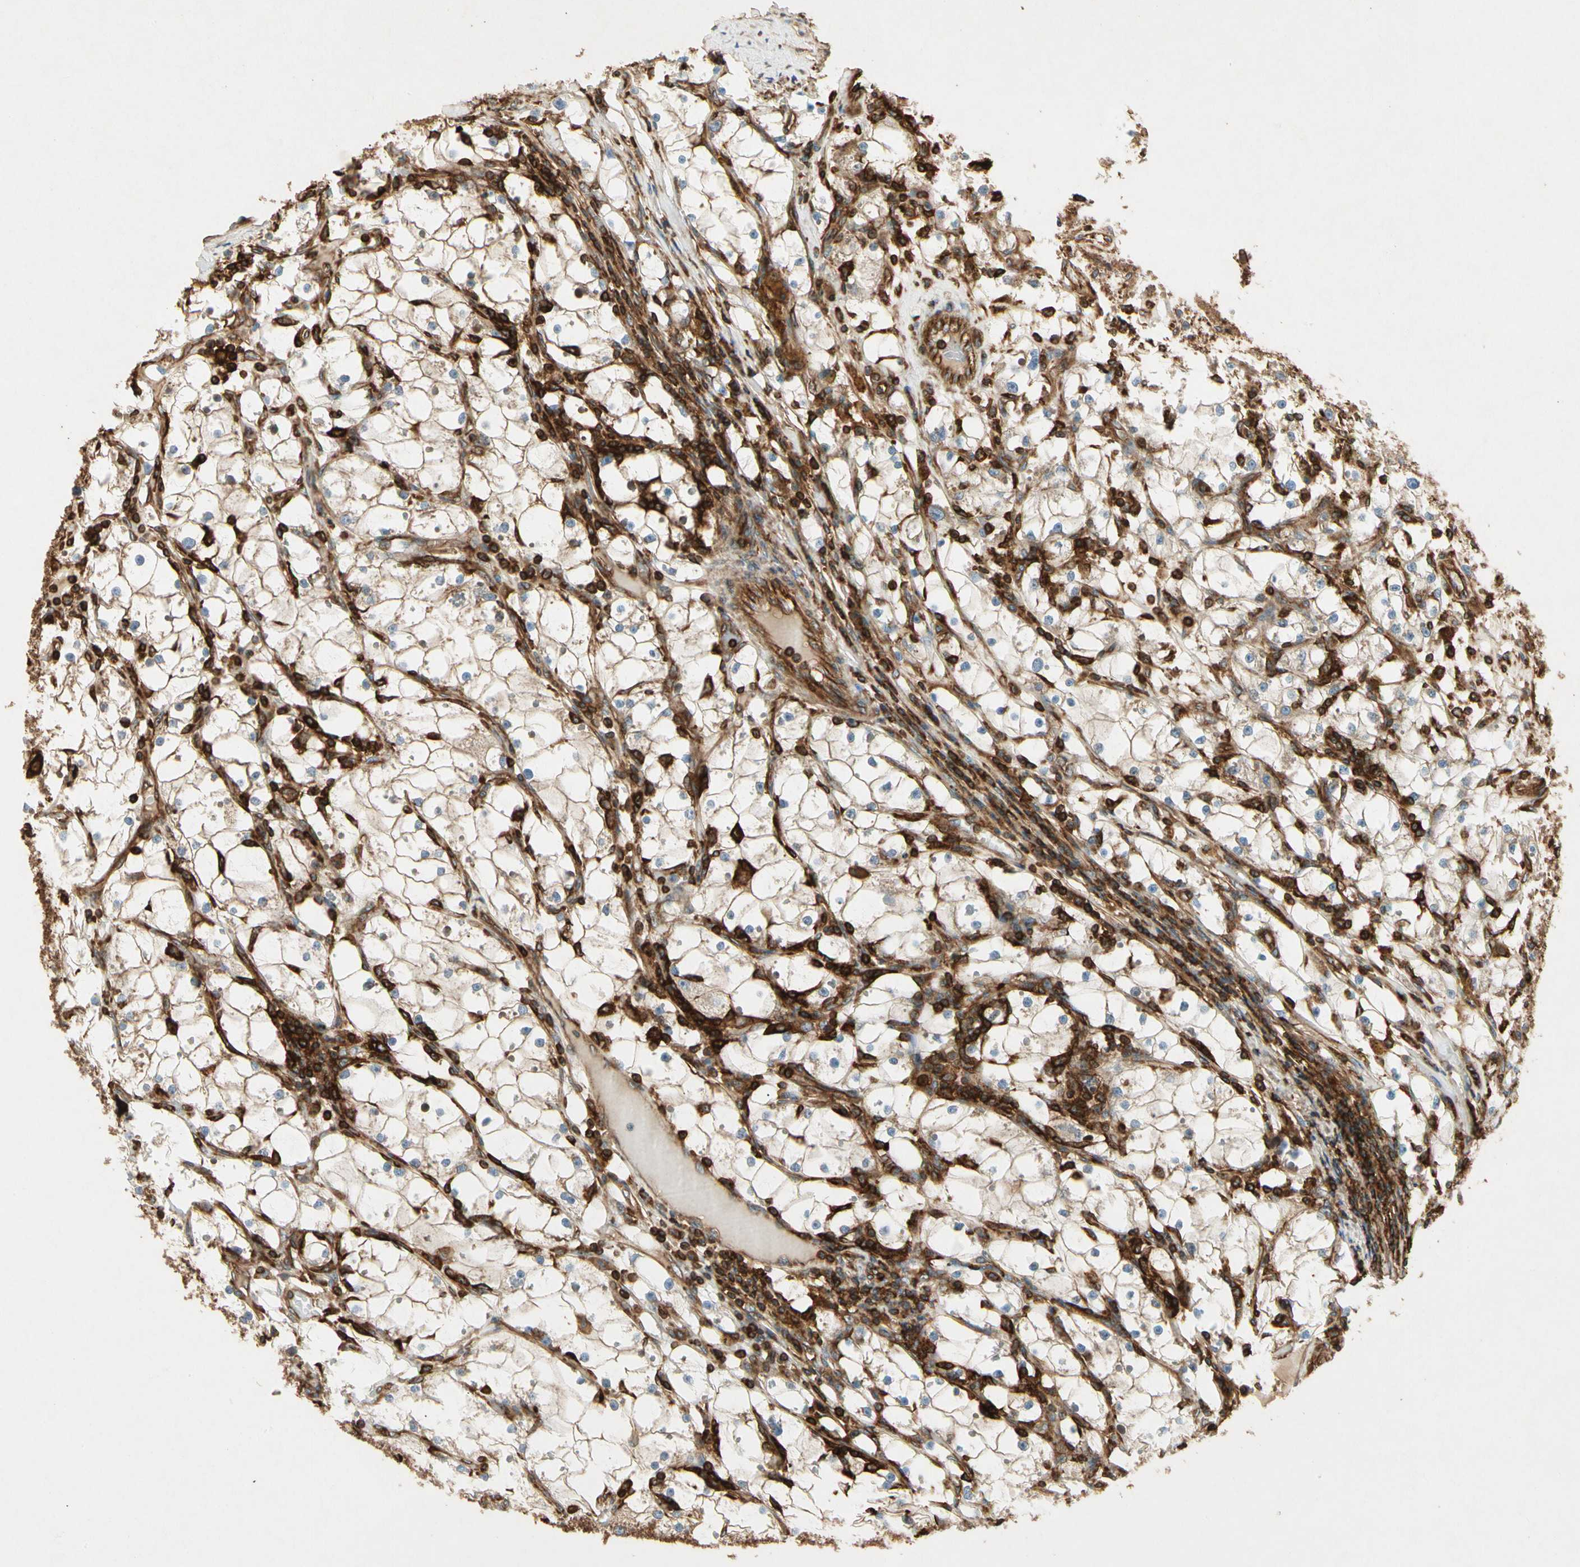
{"staining": {"intensity": "moderate", "quantity": ">75%", "location": "cytoplasmic/membranous"}, "tissue": "renal cancer", "cell_type": "Tumor cells", "image_type": "cancer", "snomed": [{"axis": "morphology", "description": "Adenocarcinoma, NOS"}, {"axis": "topography", "description": "Kidney"}], "caption": "Protein staining exhibits moderate cytoplasmic/membranous staining in approximately >75% of tumor cells in adenocarcinoma (renal).", "gene": "ARPC2", "patient": {"sex": "male", "age": 56}}